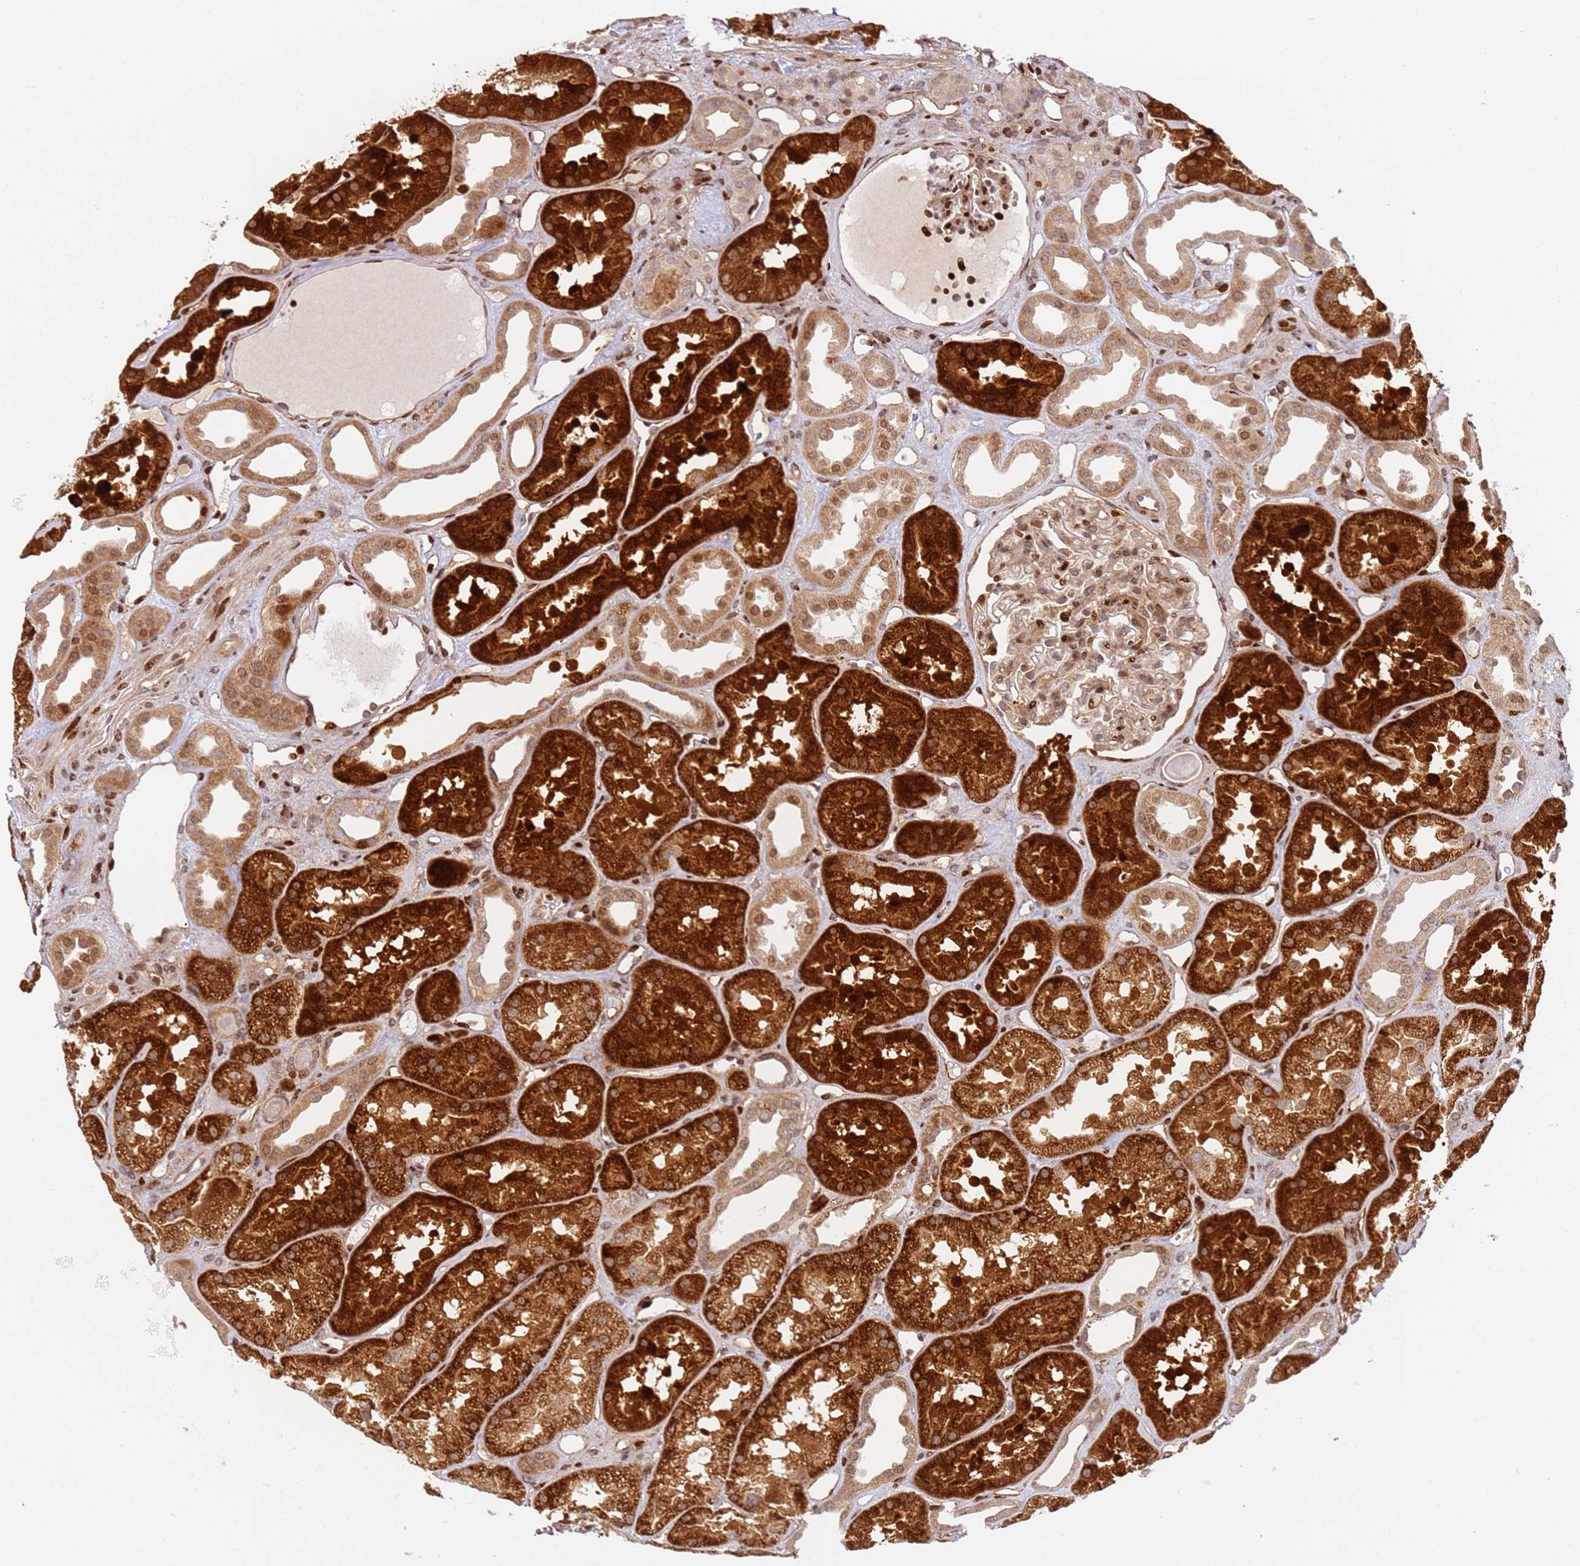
{"staining": {"intensity": "strong", "quantity": "25%-75%", "location": "nuclear"}, "tissue": "kidney", "cell_type": "Cells in glomeruli", "image_type": "normal", "snomed": [{"axis": "morphology", "description": "Normal tissue, NOS"}, {"axis": "topography", "description": "Kidney"}], "caption": "A high-resolution image shows immunohistochemistry (IHC) staining of benign kidney, which exhibits strong nuclear positivity in about 25%-75% of cells in glomeruli.", "gene": "TMEM233", "patient": {"sex": "male", "age": 61}}